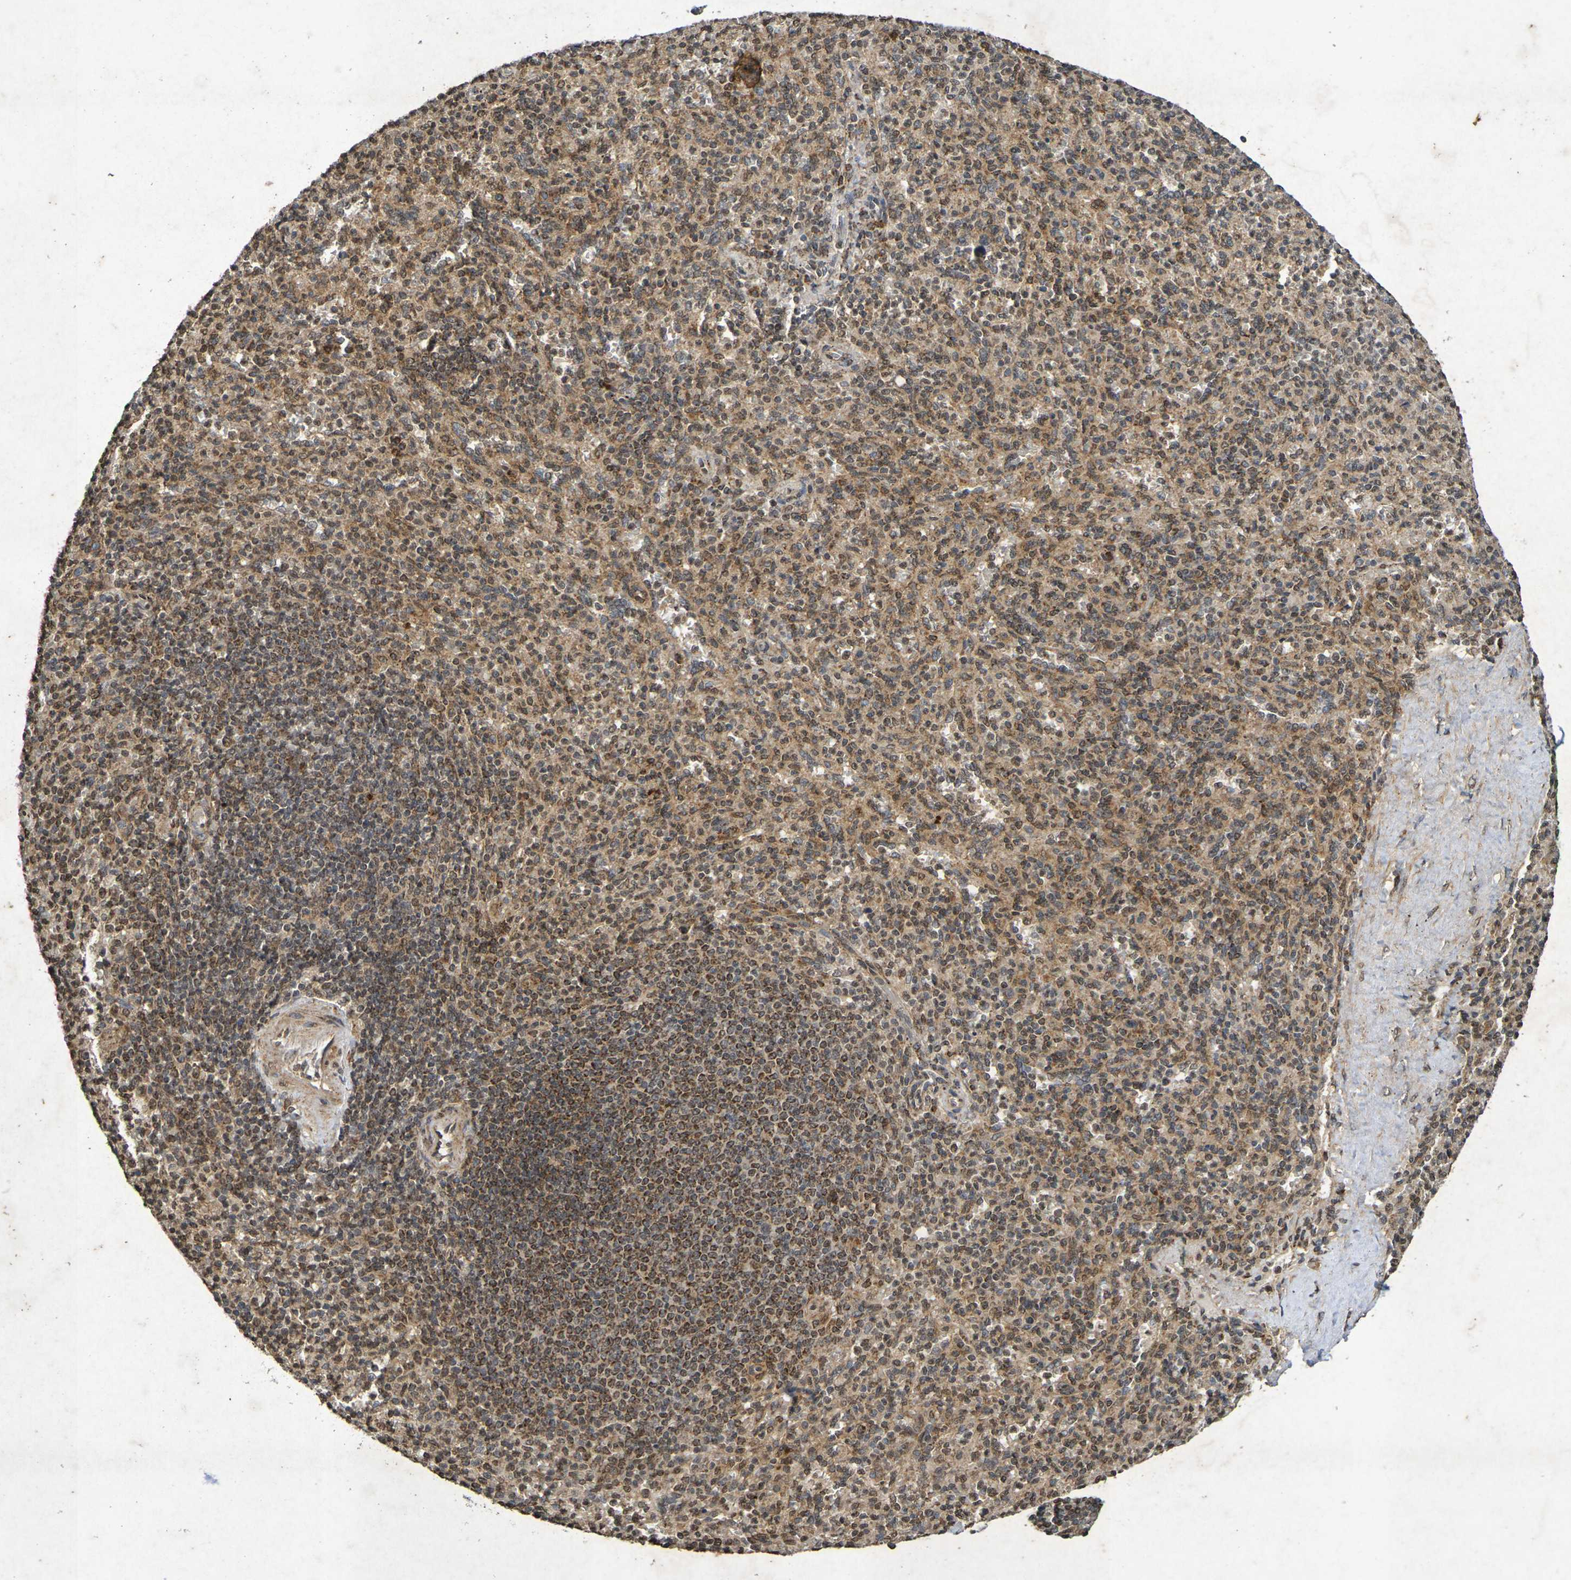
{"staining": {"intensity": "moderate", "quantity": ">75%", "location": "cytoplasmic/membranous,nuclear"}, "tissue": "spleen", "cell_type": "Cells in red pulp", "image_type": "normal", "snomed": [{"axis": "morphology", "description": "Normal tissue, NOS"}, {"axis": "topography", "description": "Spleen"}], "caption": "Cells in red pulp show medium levels of moderate cytoplasmic/membranous,nuclear staining in about >75% of cells in benign human spleen.", "gene": "GUCY1A2", "patient": {"sex": "male", "age": 36}}